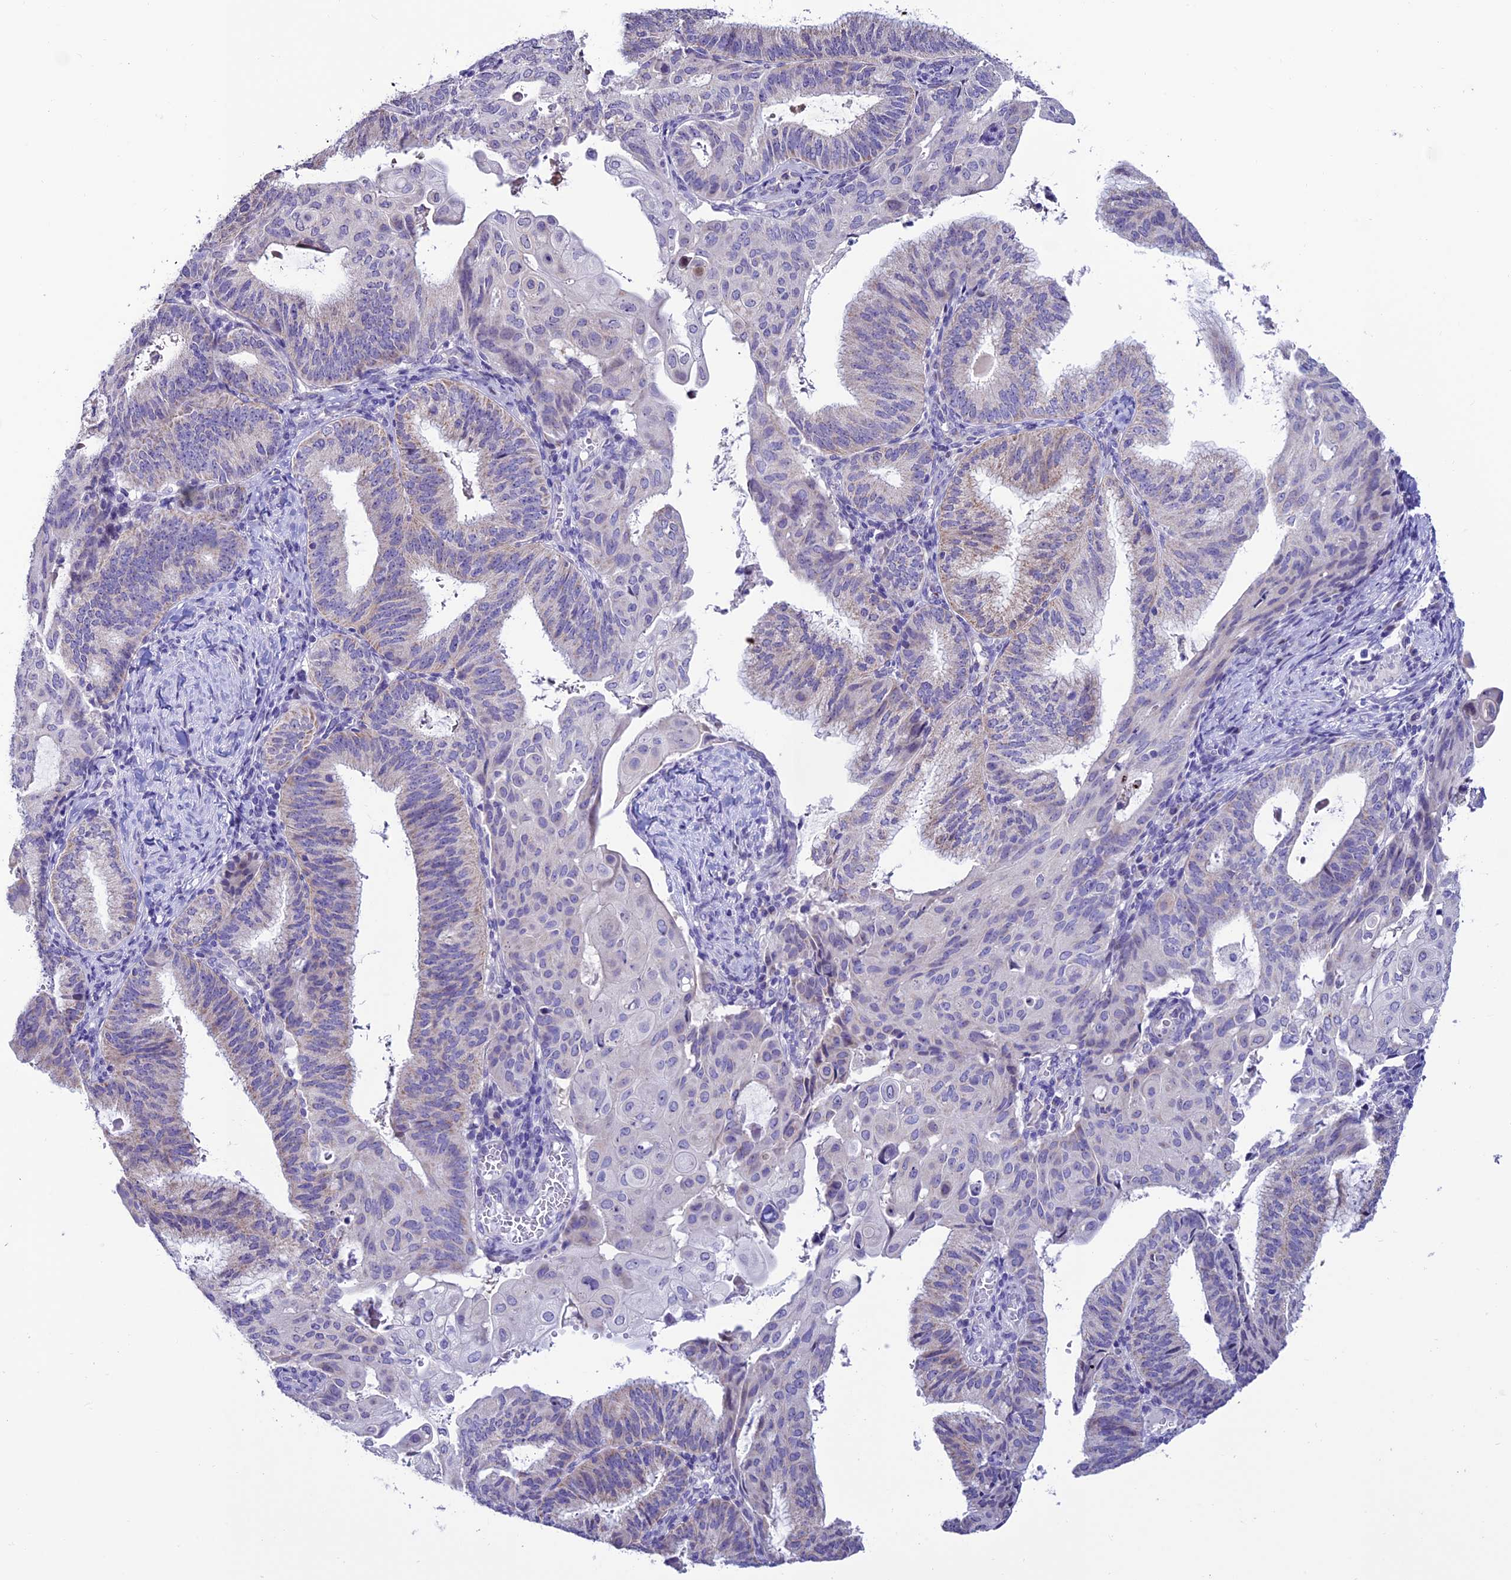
{"staining": {"intensity": "weak", "quantity": "<25%", "location": "cytoplasmic/membranous"}, "tissue": "endometrial cancer", "cell_type": "Tumor cells", "image_type": "cancer", "snomed": [{"axis": "morphology", "description": "Adenocarcinoma, NOS"}, {"axis": "topography", "description": "Endometrium"}], "caption": "Tumor cells are negative for protein expression in human adenocarcinoma (endometrial). Brightfield microscopy of IHC stained with DAB (brown) and hematoxylin (blue), captured at high magnification.", "gene": "SLC10A1", "patient": {"sex": "female", "age": 49}}